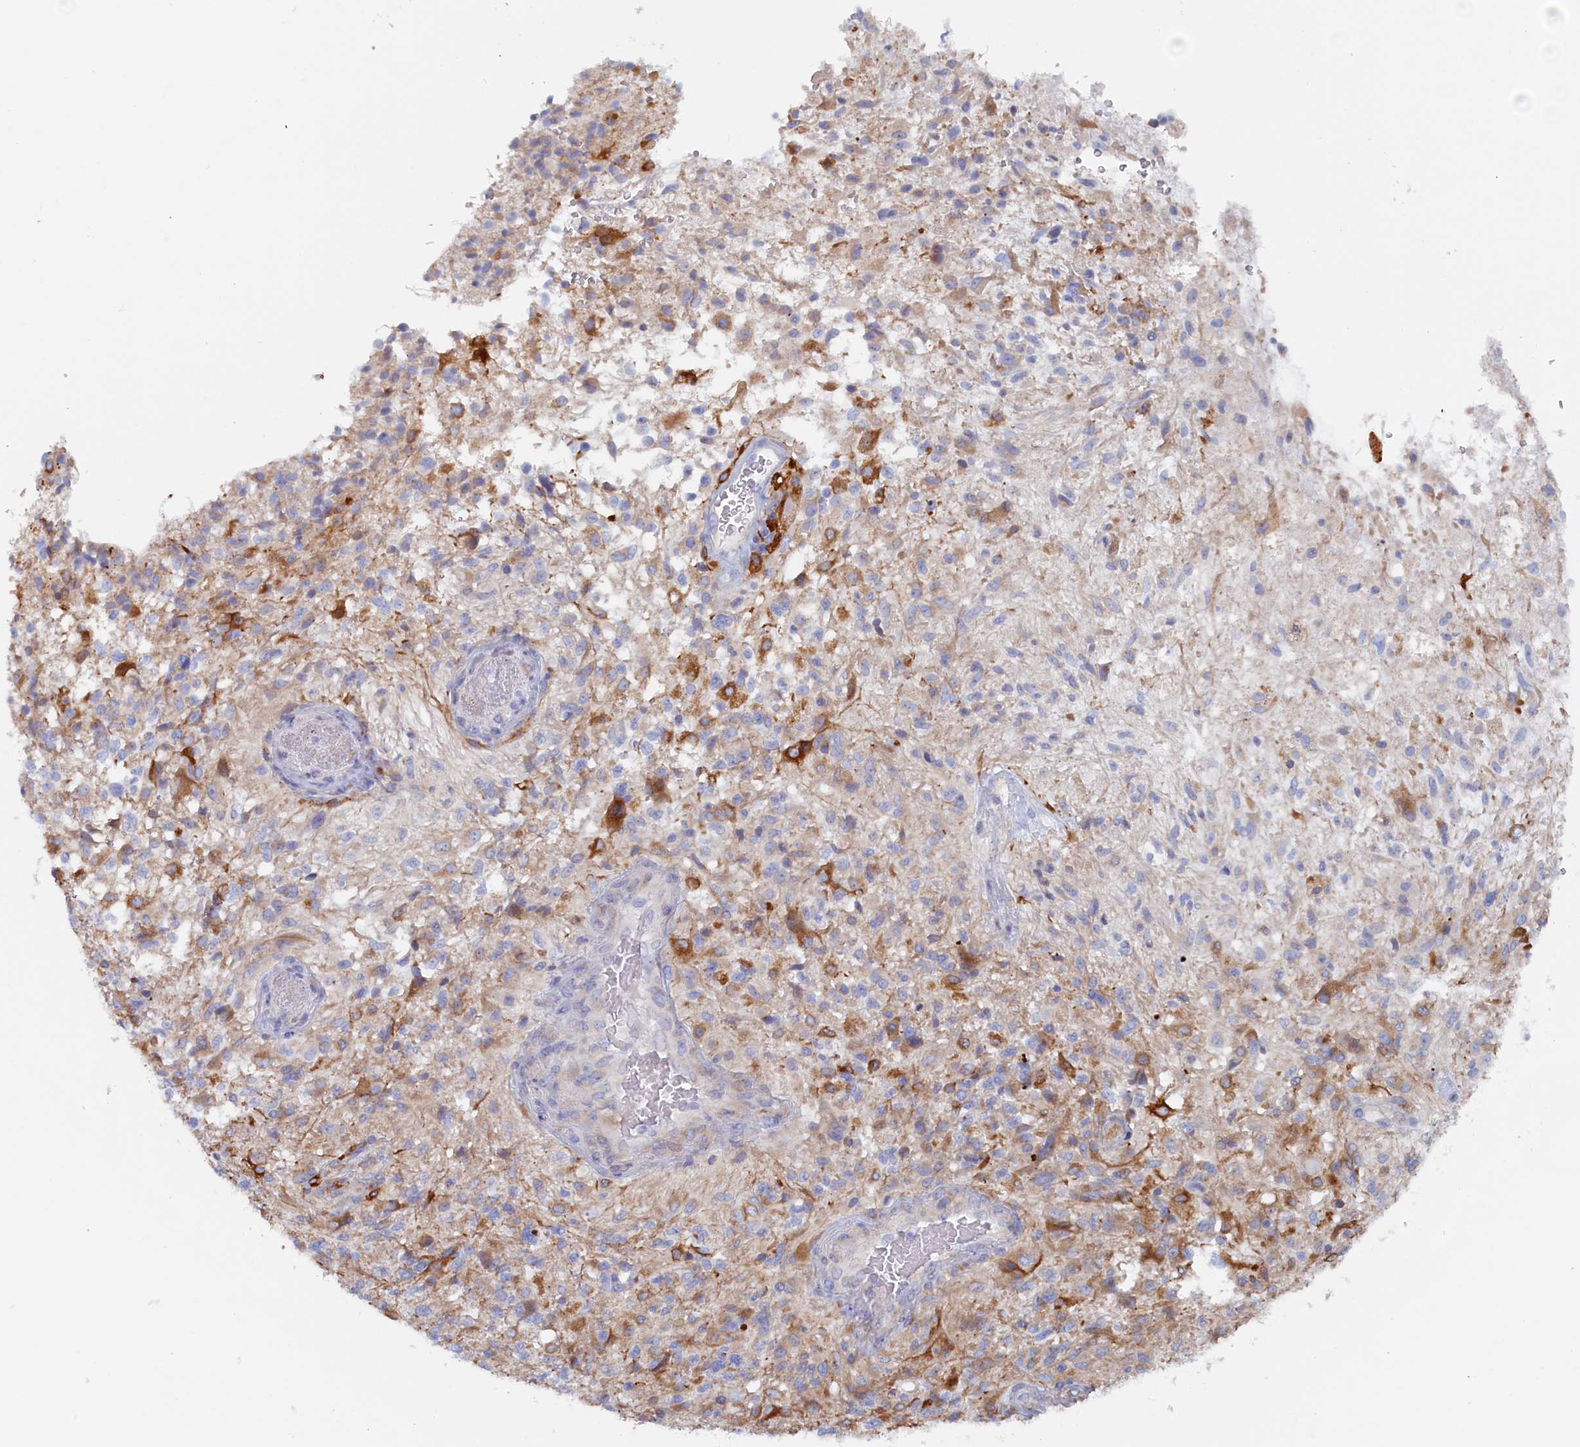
{"staining": {"intensity": "moderate", "quantity": "<25%", "location": "cytoplasmic/membranous"}, "tissue": "glioma", "cell_type": "Tumor cells", "image_type": "cancer", "snomed": [{"axis": "morphology", "description": "Glioma, malignant, High grade"}, {"axis": "topography", "description": "Brain"}], "caption": "Tumor cells exhibit moderate cytoplasmic/membranous expression in approximately <25% of cells in glioma.", "gene": "COG7", "patient": {"sex": "male", "age": 56}}